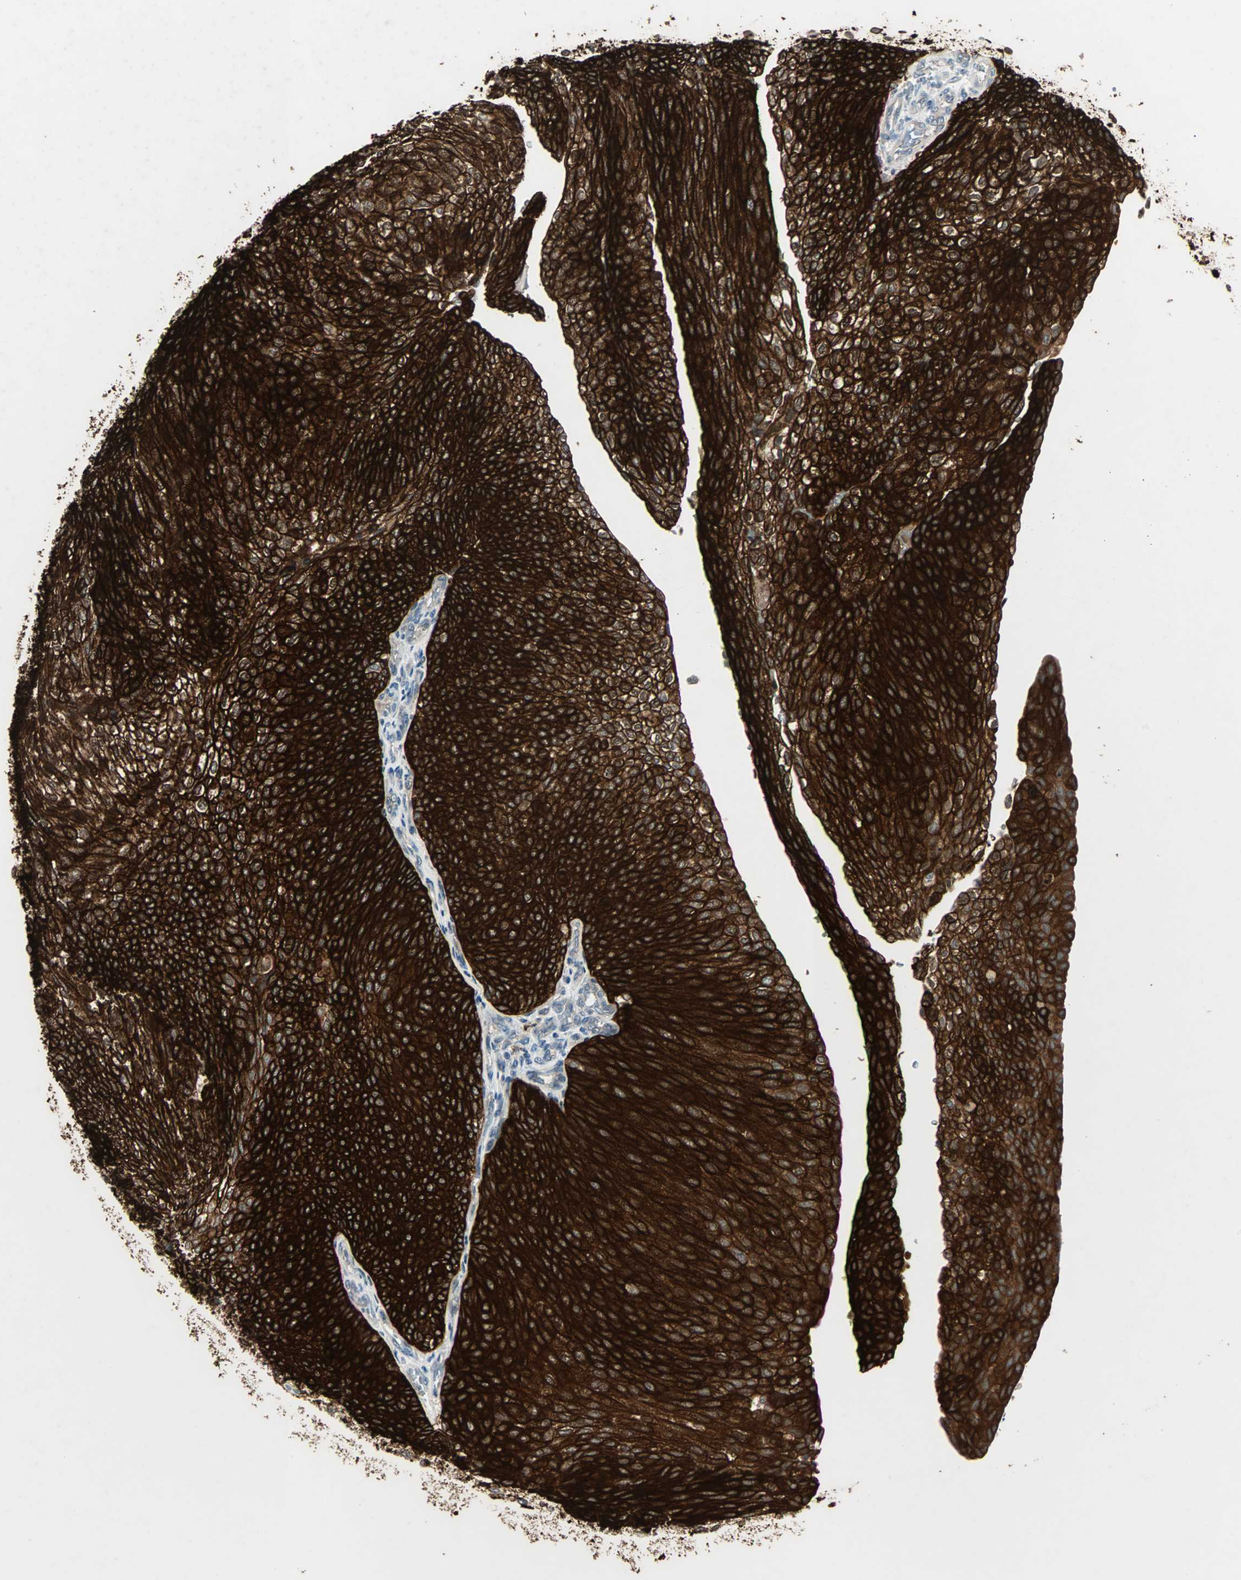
{"staining": {"intensity": "strong", "quantity": ">75%", "location": "cytoplasmic/membranous"}, "tissue": "urothelial cancer", "cell_type": "Tumor cells", "image_type": "cancer", "snomed": [{"axis": "morphology", "description": "Urothelial carcinoma, Low grade"}, {"axis": "topography", "description": "Urinary bladder"}], "caption": "IHC image of human urothelial cancer stained for a protein (brown), which exhibits high levels of strong cytoplasmic/membranous positivity in approximately >75% of tumor cells.", "gene": "CMC2", "patient": {"sex": "female", "age": 79}}